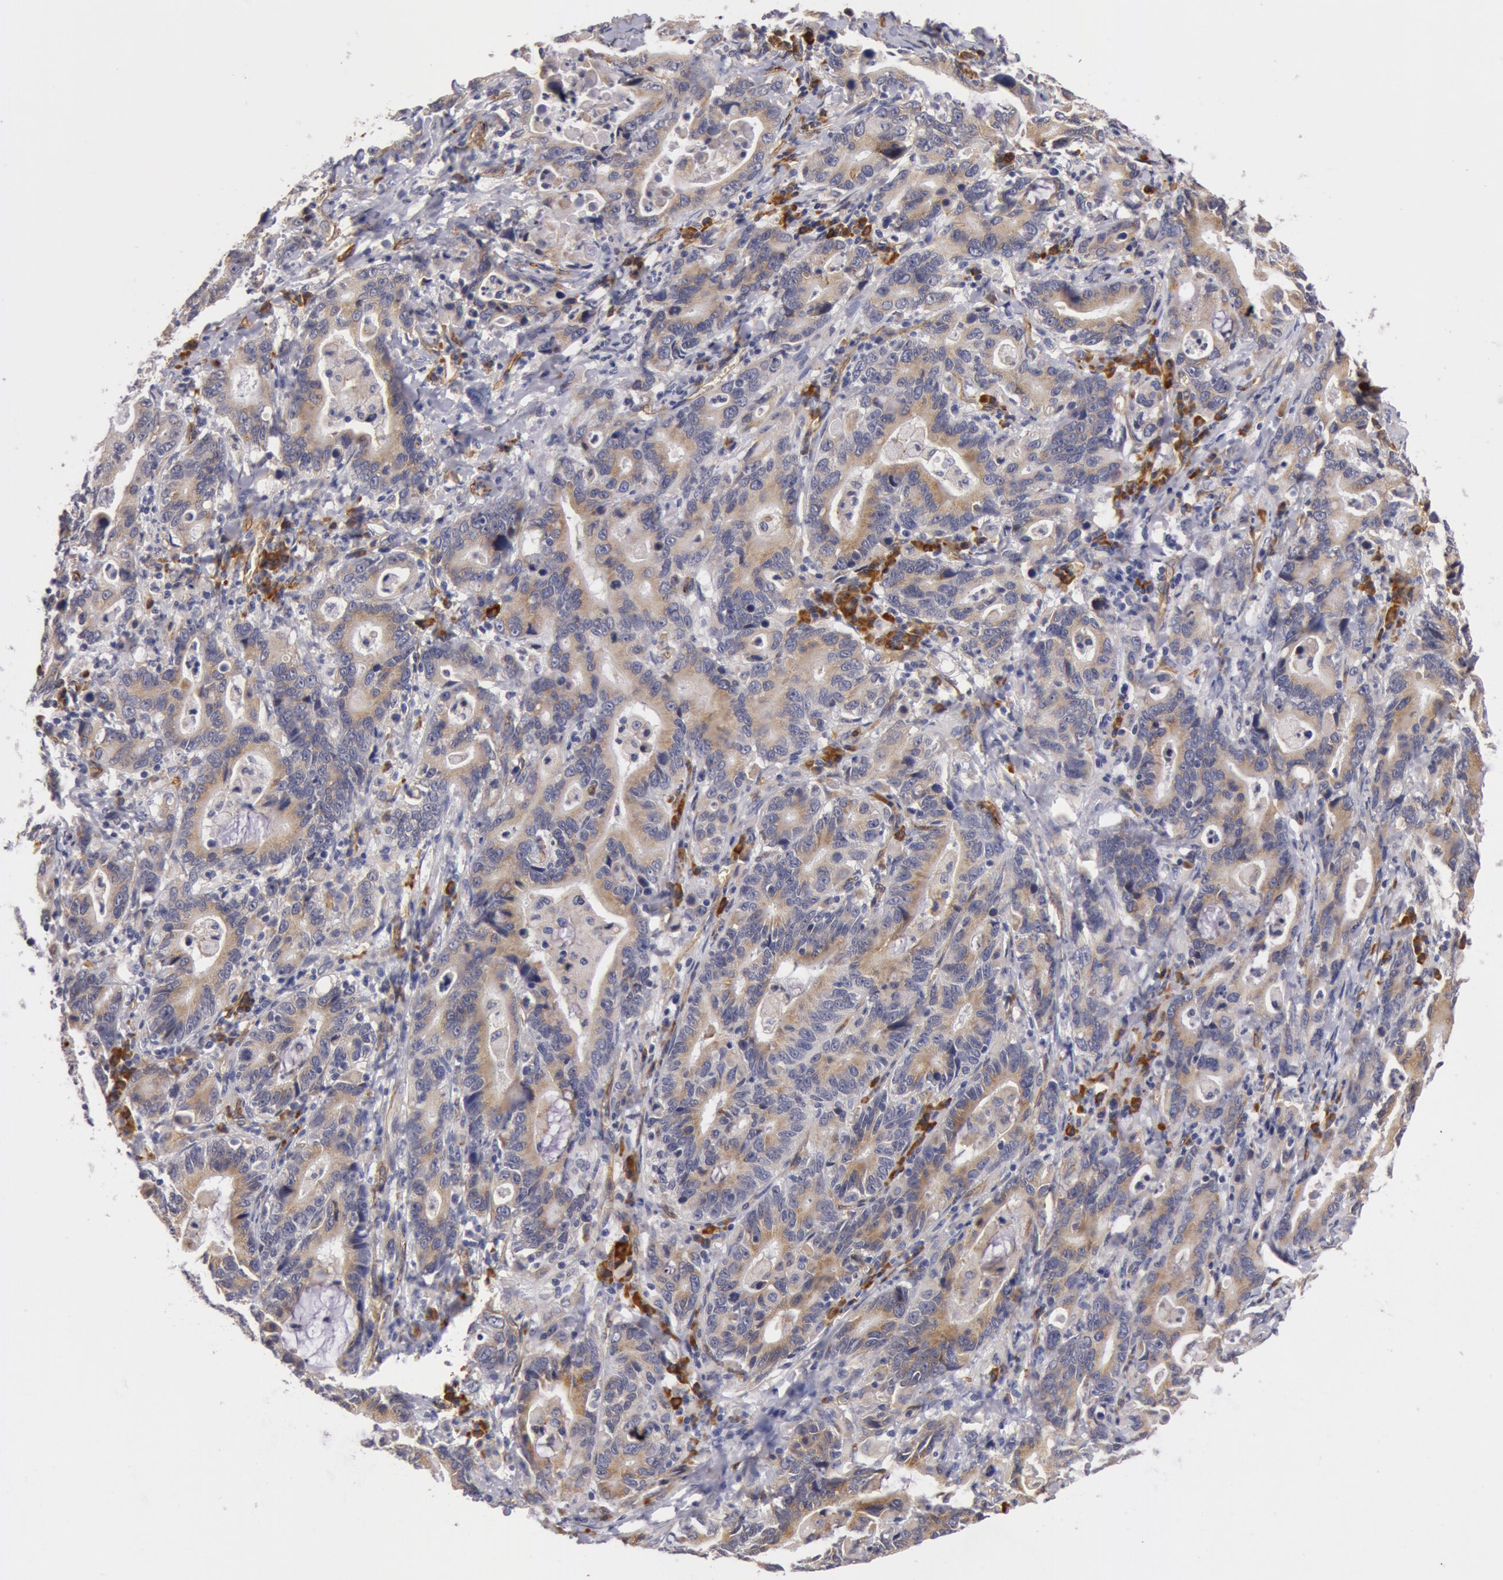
{"staining": {"intensity": "weak", "quantity": "25%-75%", "location": "cytoplasmic/membranous"}, "tissue": "stomach cancer", "cell_type": "Tumor cells", "image_type": "cancer", "snomed": [{"axis": "morphology", "description": "Adenocarcinoma, NOS"}, {"axis": "topography", "description": "Stomach, upper"}], "caption": "A low amount of weak cytoplasmic/membranous staining is appreciated in approximately 25%-75% of tumor cells in stomach cancer (adenocarcinoma) tissue.", "gene": "IL23A", "patient": {"sex": "male", "age": 63}}